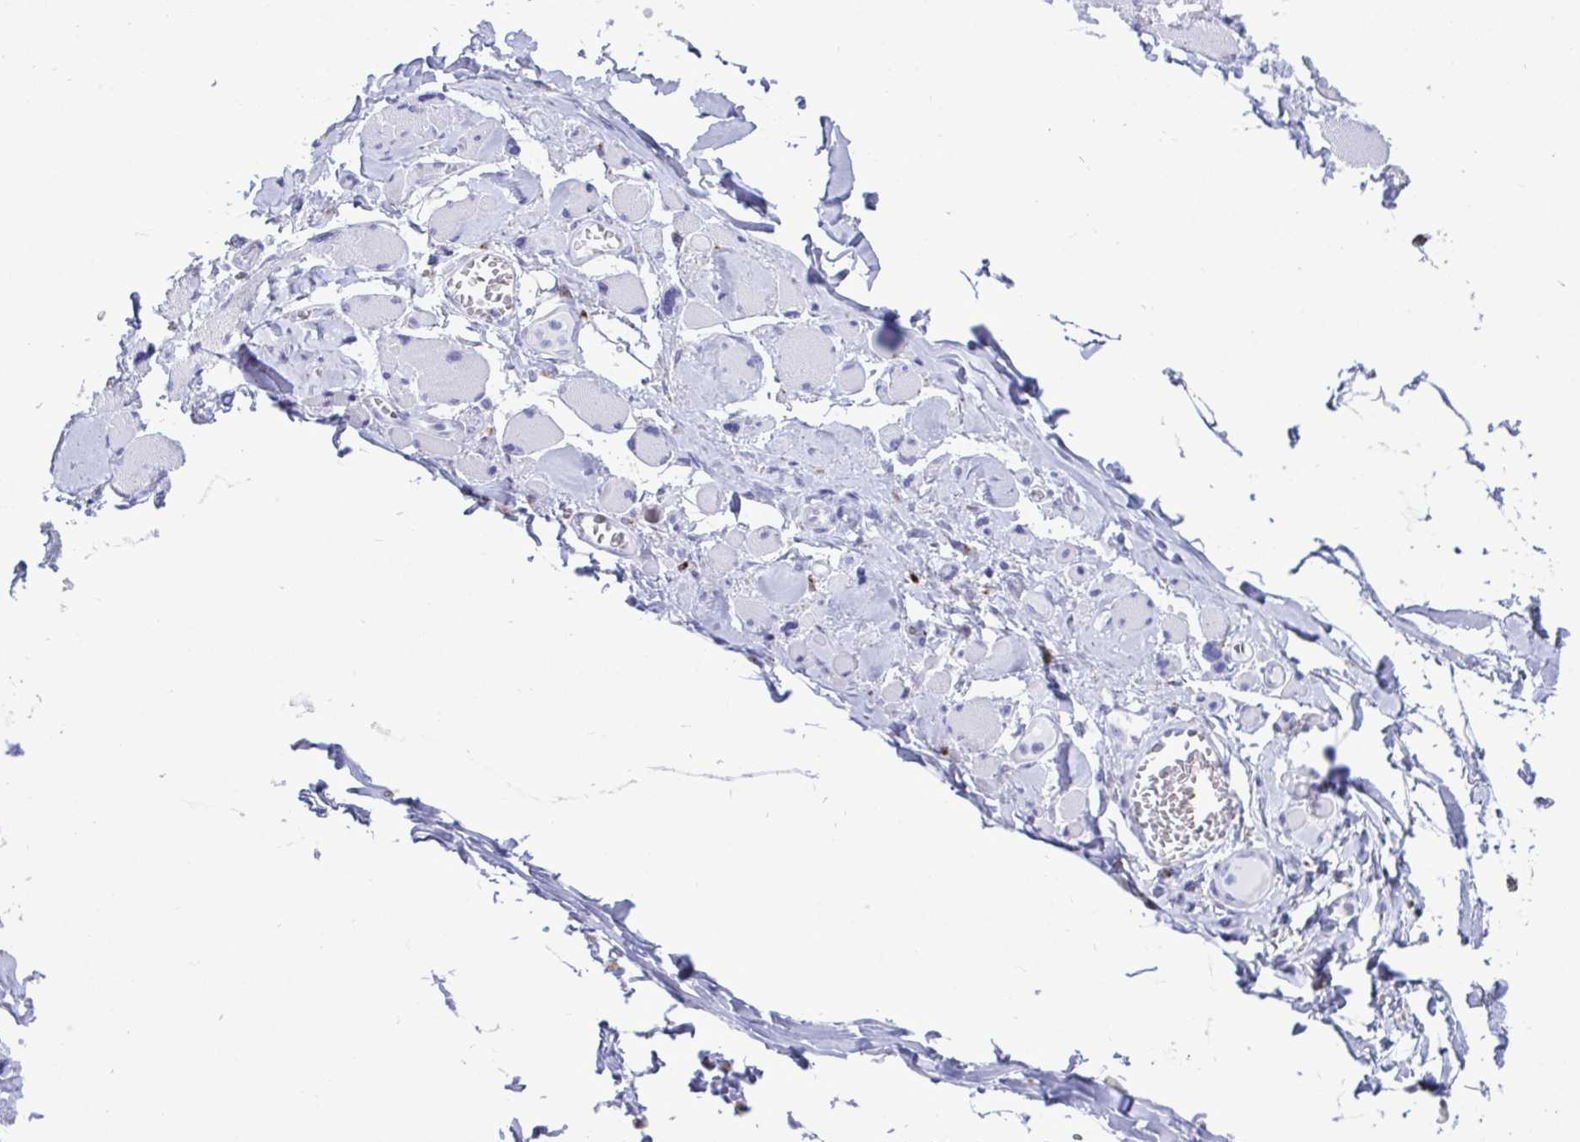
{"staining": {"intensity": "negative", "quantity": "none", "location": "none"}, "tissue": "skeletal muscle", "cell_type": "Myocytes", "image_type": "normal", "snomed": [{"axis": "morphology", "description": "Normal tissue, NOS"}, {"axis": "topography", "description": "Skeletal muscle"}], "caption": "Skeletal muscle stained for a protein using immunohistochemistry reveals no positivity myocytes.", "gene": "CPVL", "patient": {"sex": "female", "age": 75}}